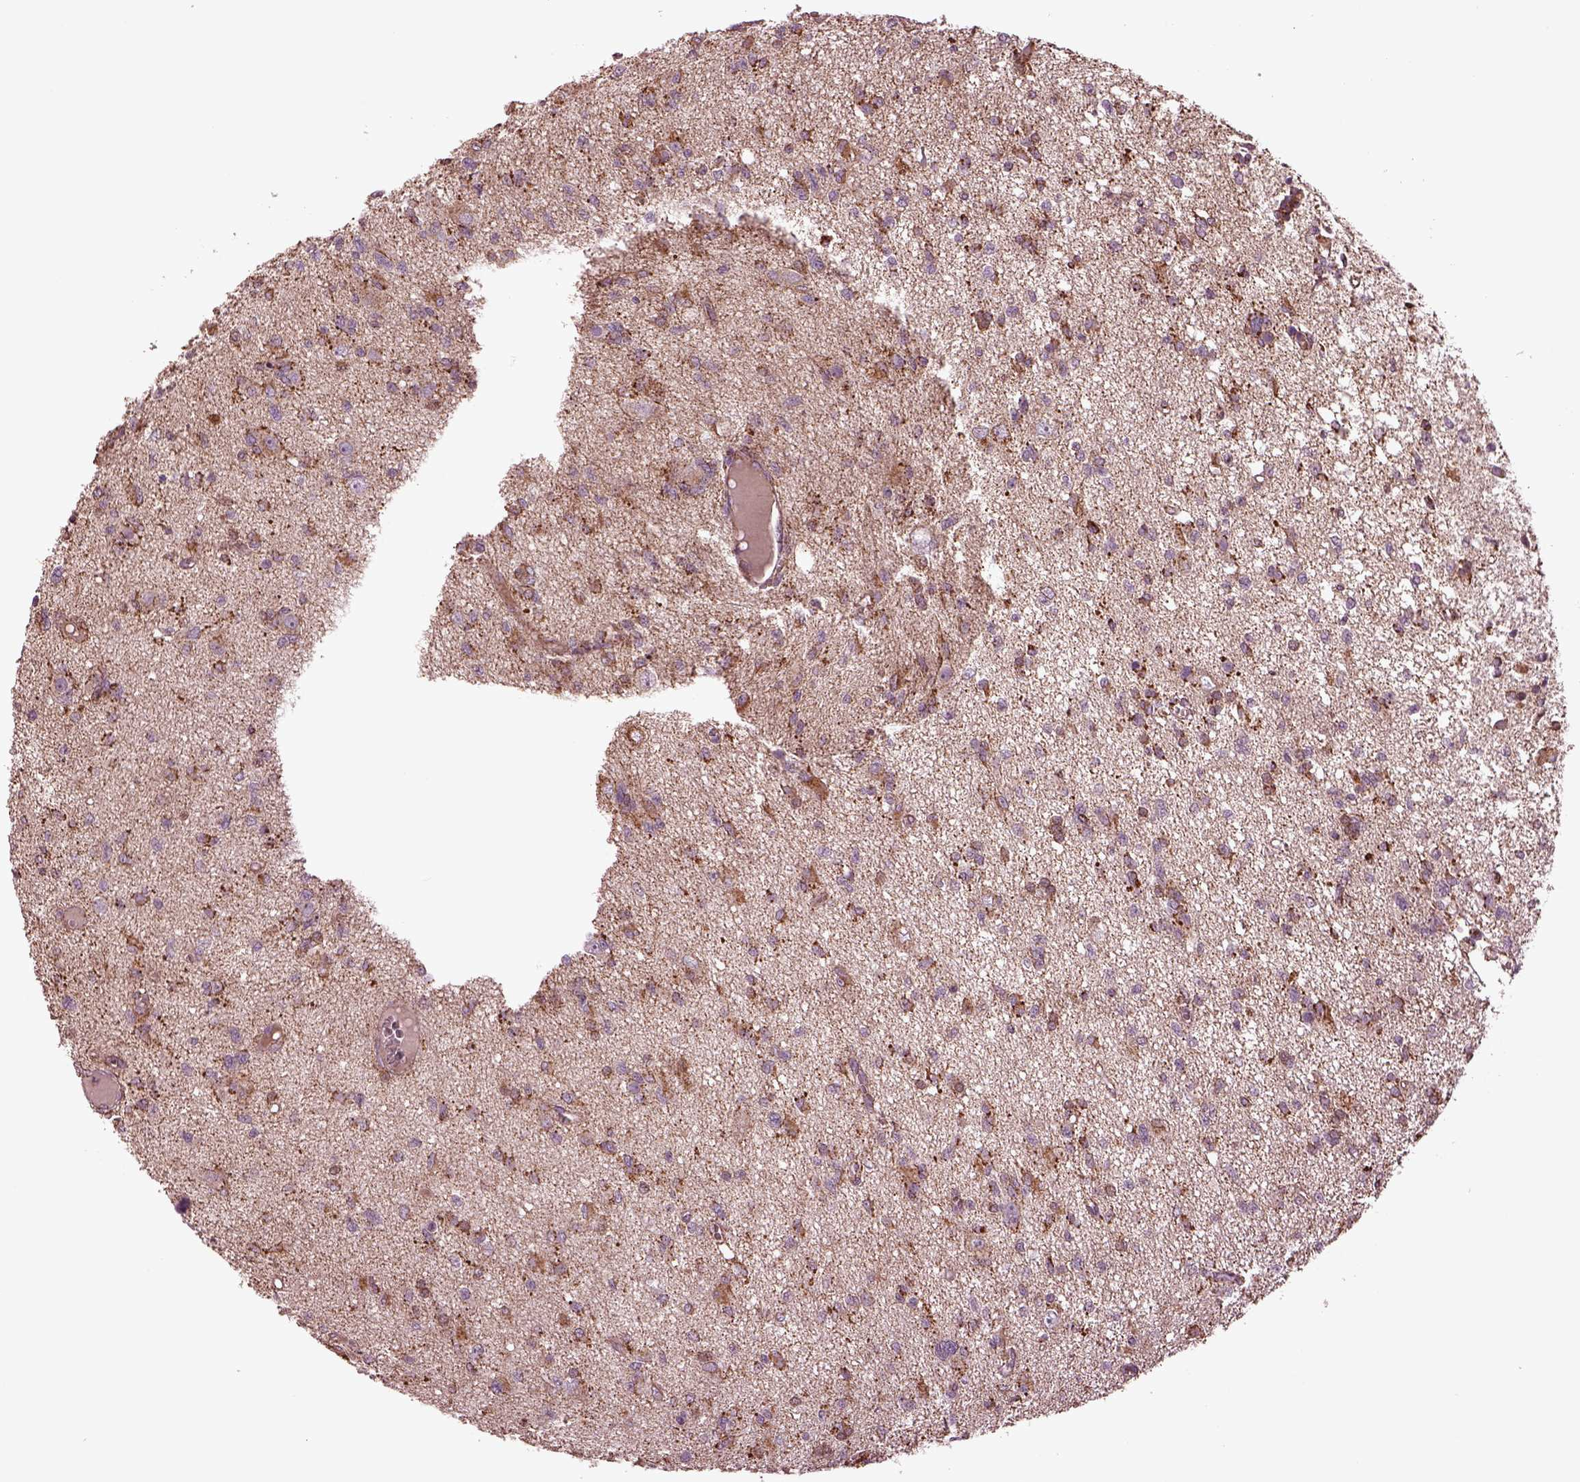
{"staining": {"intensity": "moderate", "quantity": "25%-75%", "location": "cytoplasmic/membranous"}, "tissue": "glioma", "cell_type": "Tumor cells", "image_type": "cancer", "snomed": [{"axis": "morphology", "description": "Glioma, malignant, Low grade"}, {"axis": "topography", "description": "Brain"}], "caption": "Glioma stained for a protein displays moderate cytoplasmic/membranous positivity in tumor cells.", "gene": "TMEM254", "patient": {"sex": "male", "age": 64}}